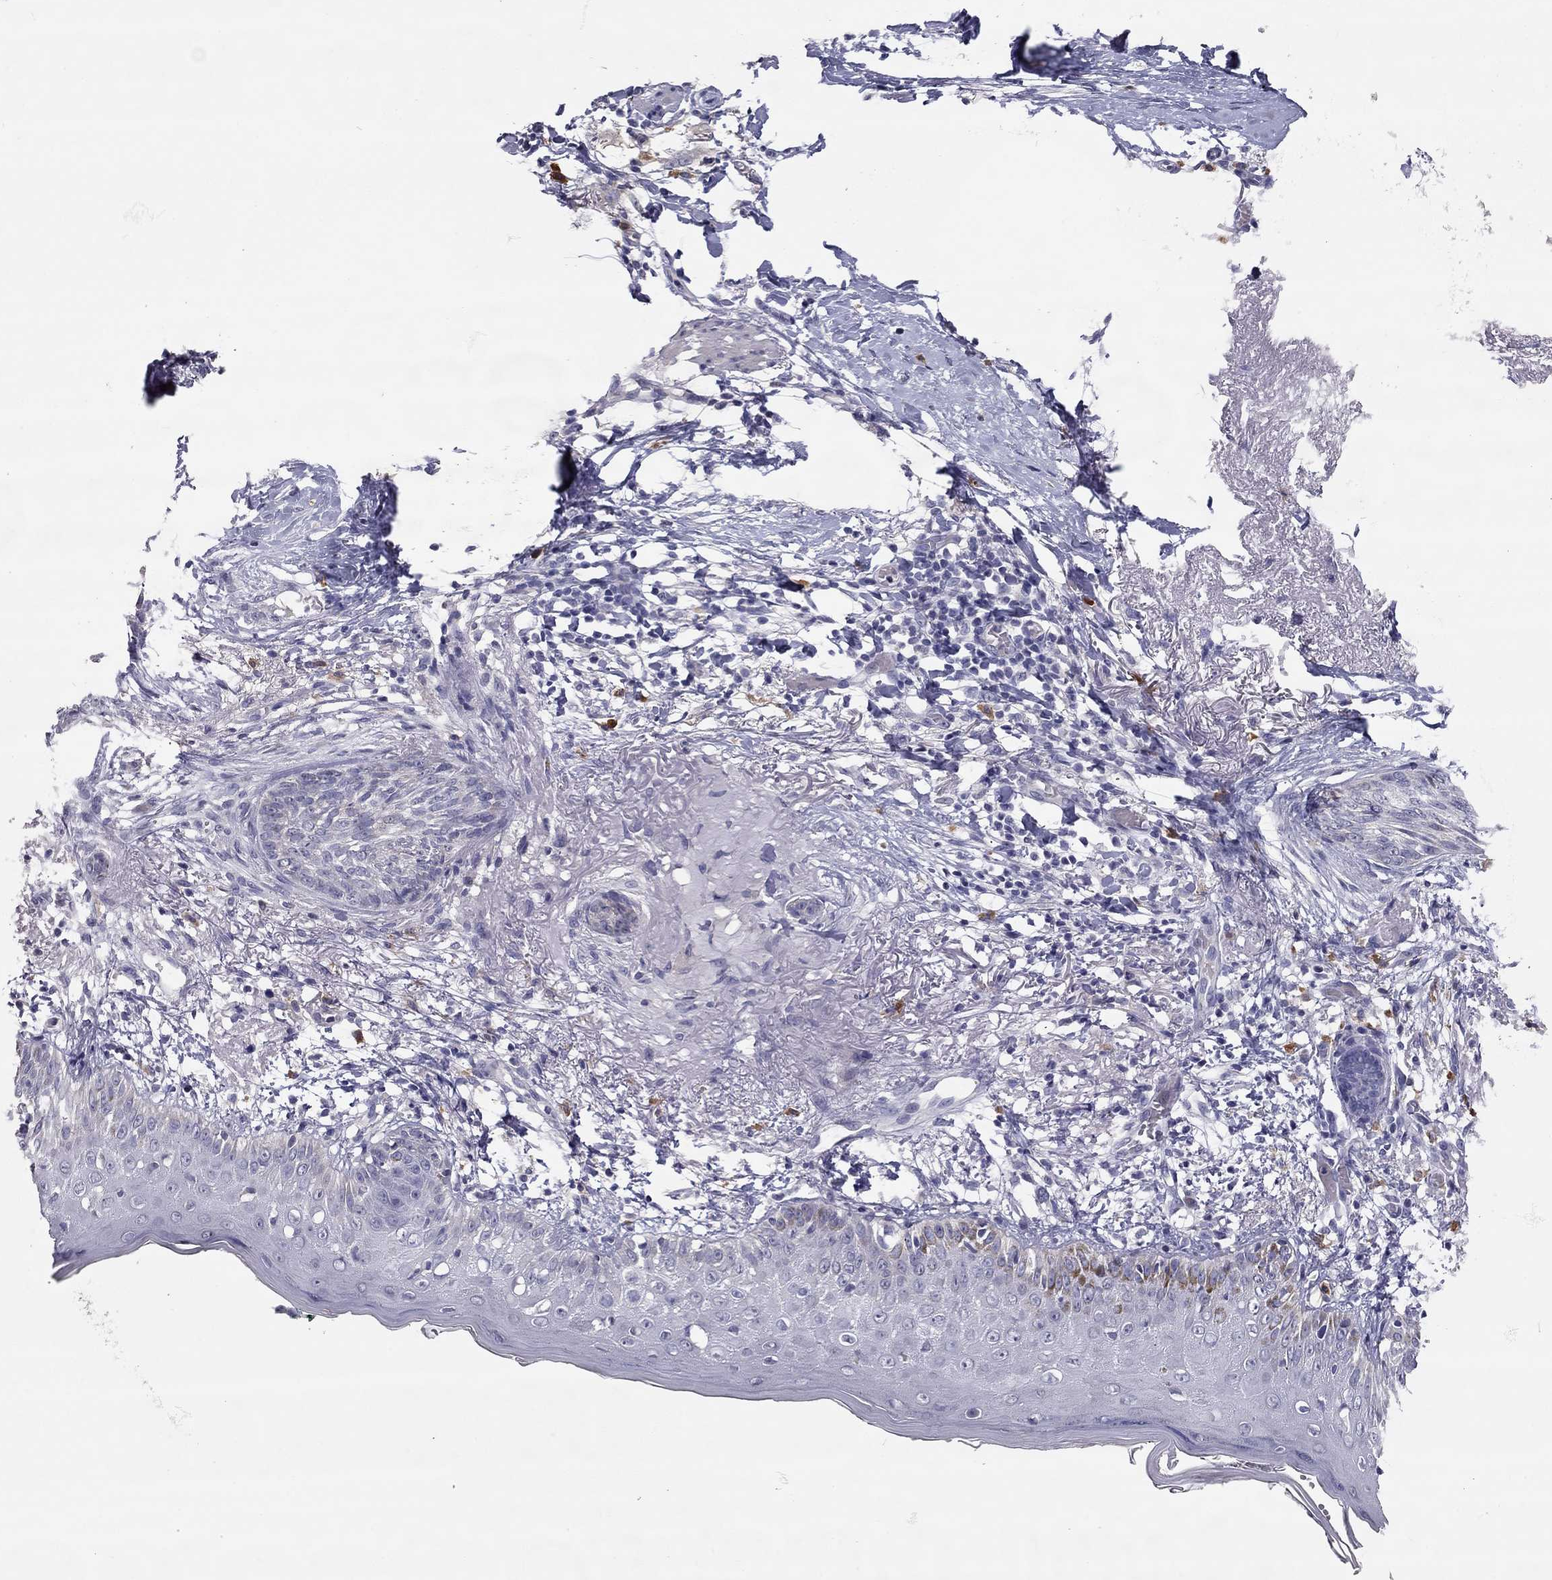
{"staining": {"intensity": "negative", "quantity": "none", "location": "none"}, "tissue": "skin cancer", "cell_type": "Tumor cells", "image_type": "cancer", "snomed": [{"axis": "morphology", "description": "Normal tissue, NOS"}, {"axis": "morphology", "description": "Basal cell carcinoma"}, {"axis": "topography", "description": "Skin"}], "caption": "Protein analysis of skin cancer (basal cell carcinoma) demonstrates no significant staining in tumor cells.", "gene": "SCARB1", "patient": {"sex": "male", "age": 84}}